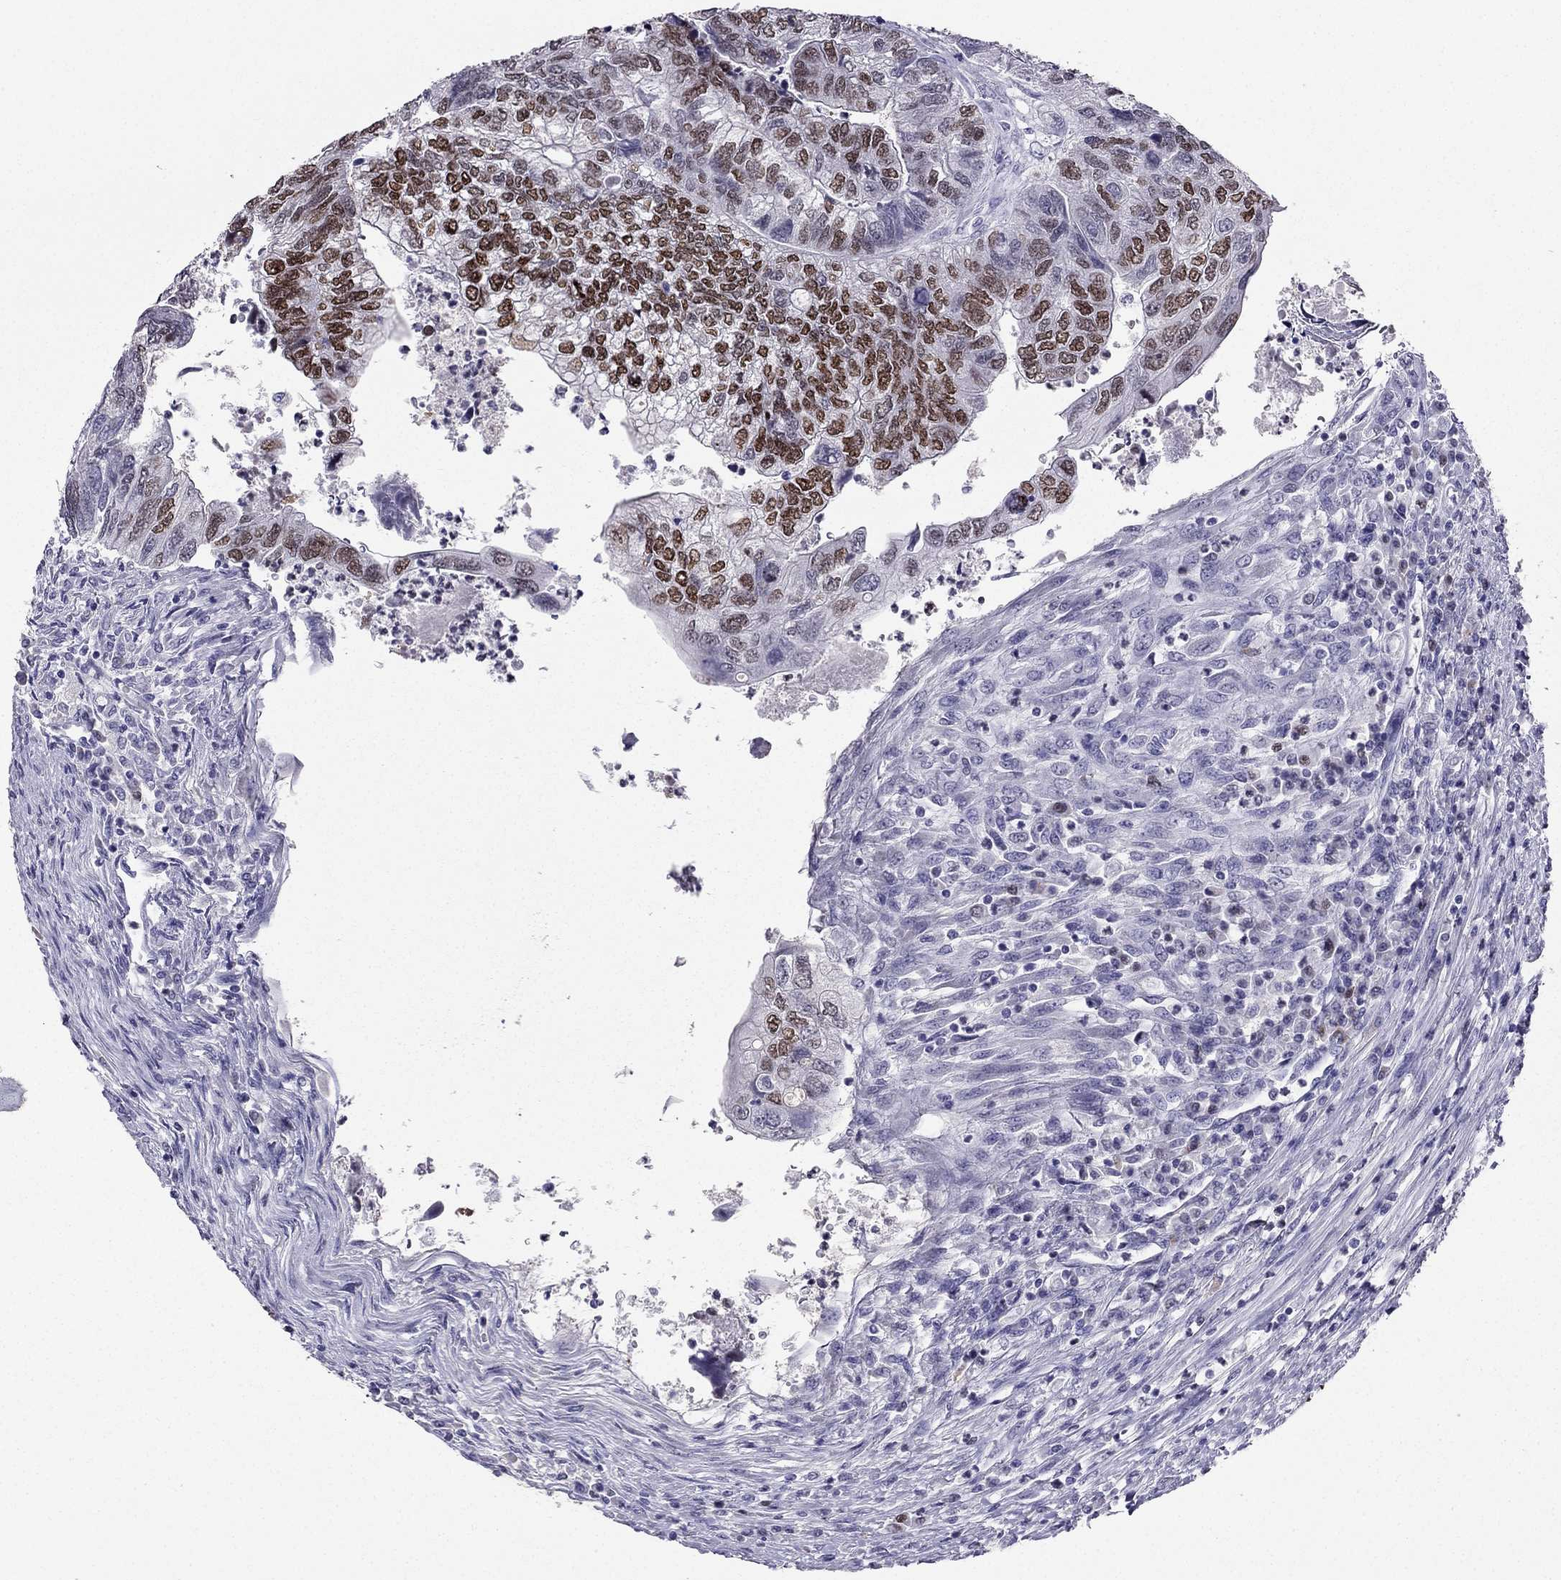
{"staining": {"intensity": "strong", "quantity": "25%-75%", "location": "nuclear"}, "tissue": "colorectal cancer", "cell_type": "Tumor cells", "image_type": "cancer", "snomed": [{"axis": "morphology", "description": "Adenocarcinoma, NOS"}, {"axis": "topography", "description": "Colon"}], "caption": "Colorectal cancer tissue reveals strong nuclear positivity in approximately 25%-75% of tumor cells, visualized by immunohistochemistry.", "gene": "ARID3A", "patient": {"sex": "female", "age": 67}}